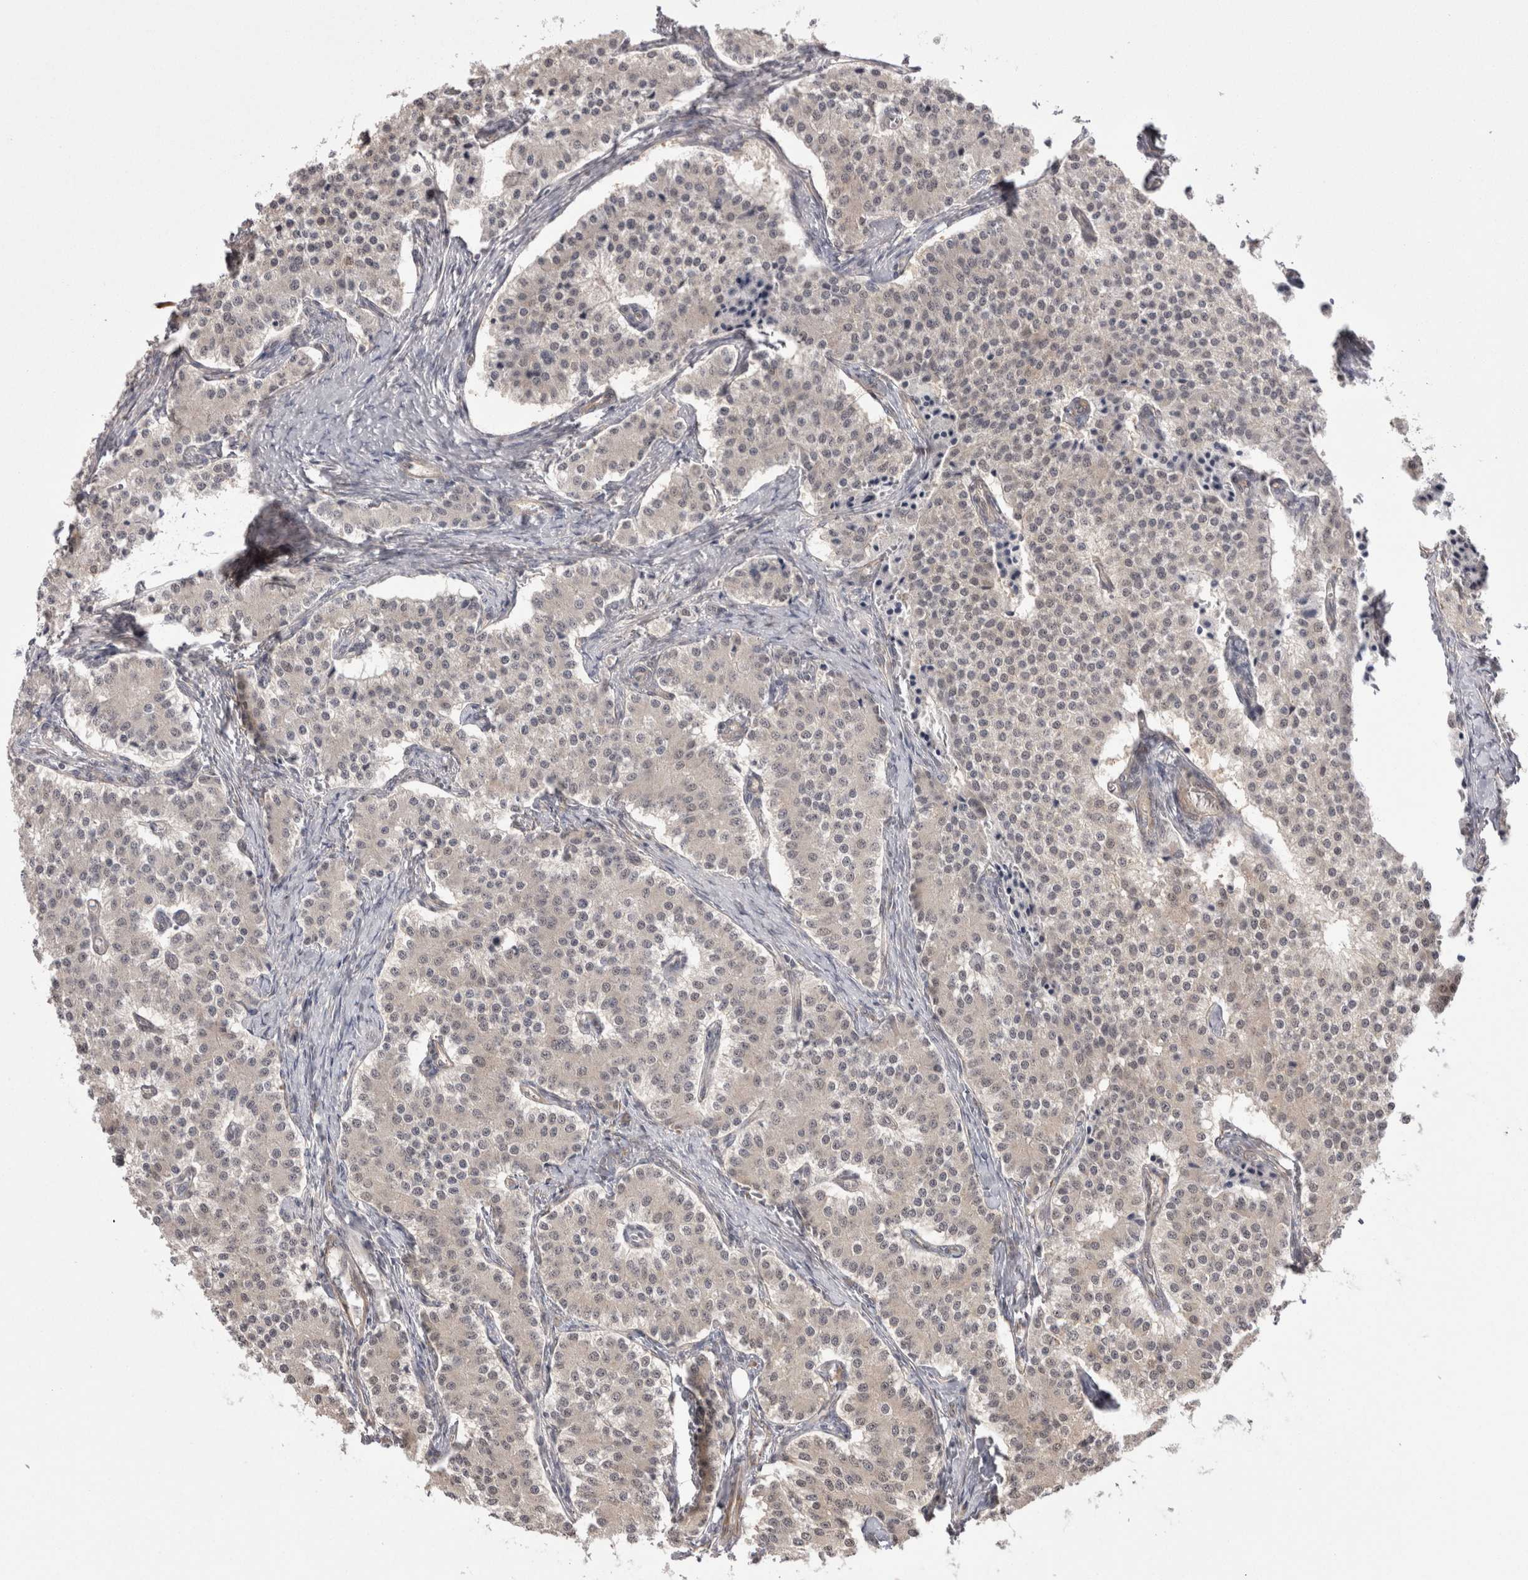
{"staining": {"intensity": "weak", "quantity": "25%-75%", "location": "nuclear"}, "tissue": "carcinoid", "cell_type": "Tumor cells", "image_type": "cancer", "snomed": [{"axis": "morphology", "description": "Carcinoid, malignant, NOS"}, {"axis": "topography", "description": "Colon"}], "caption": "Immunohistochemistry (IHC) micrograph of carcinoid stained for a protein (brown), which reveals low levels of weak nuclear expression in about 25%-75% of tumor cells.", "gene": "EXOSC4", "patient": {"sex": "female", "age": 52}}